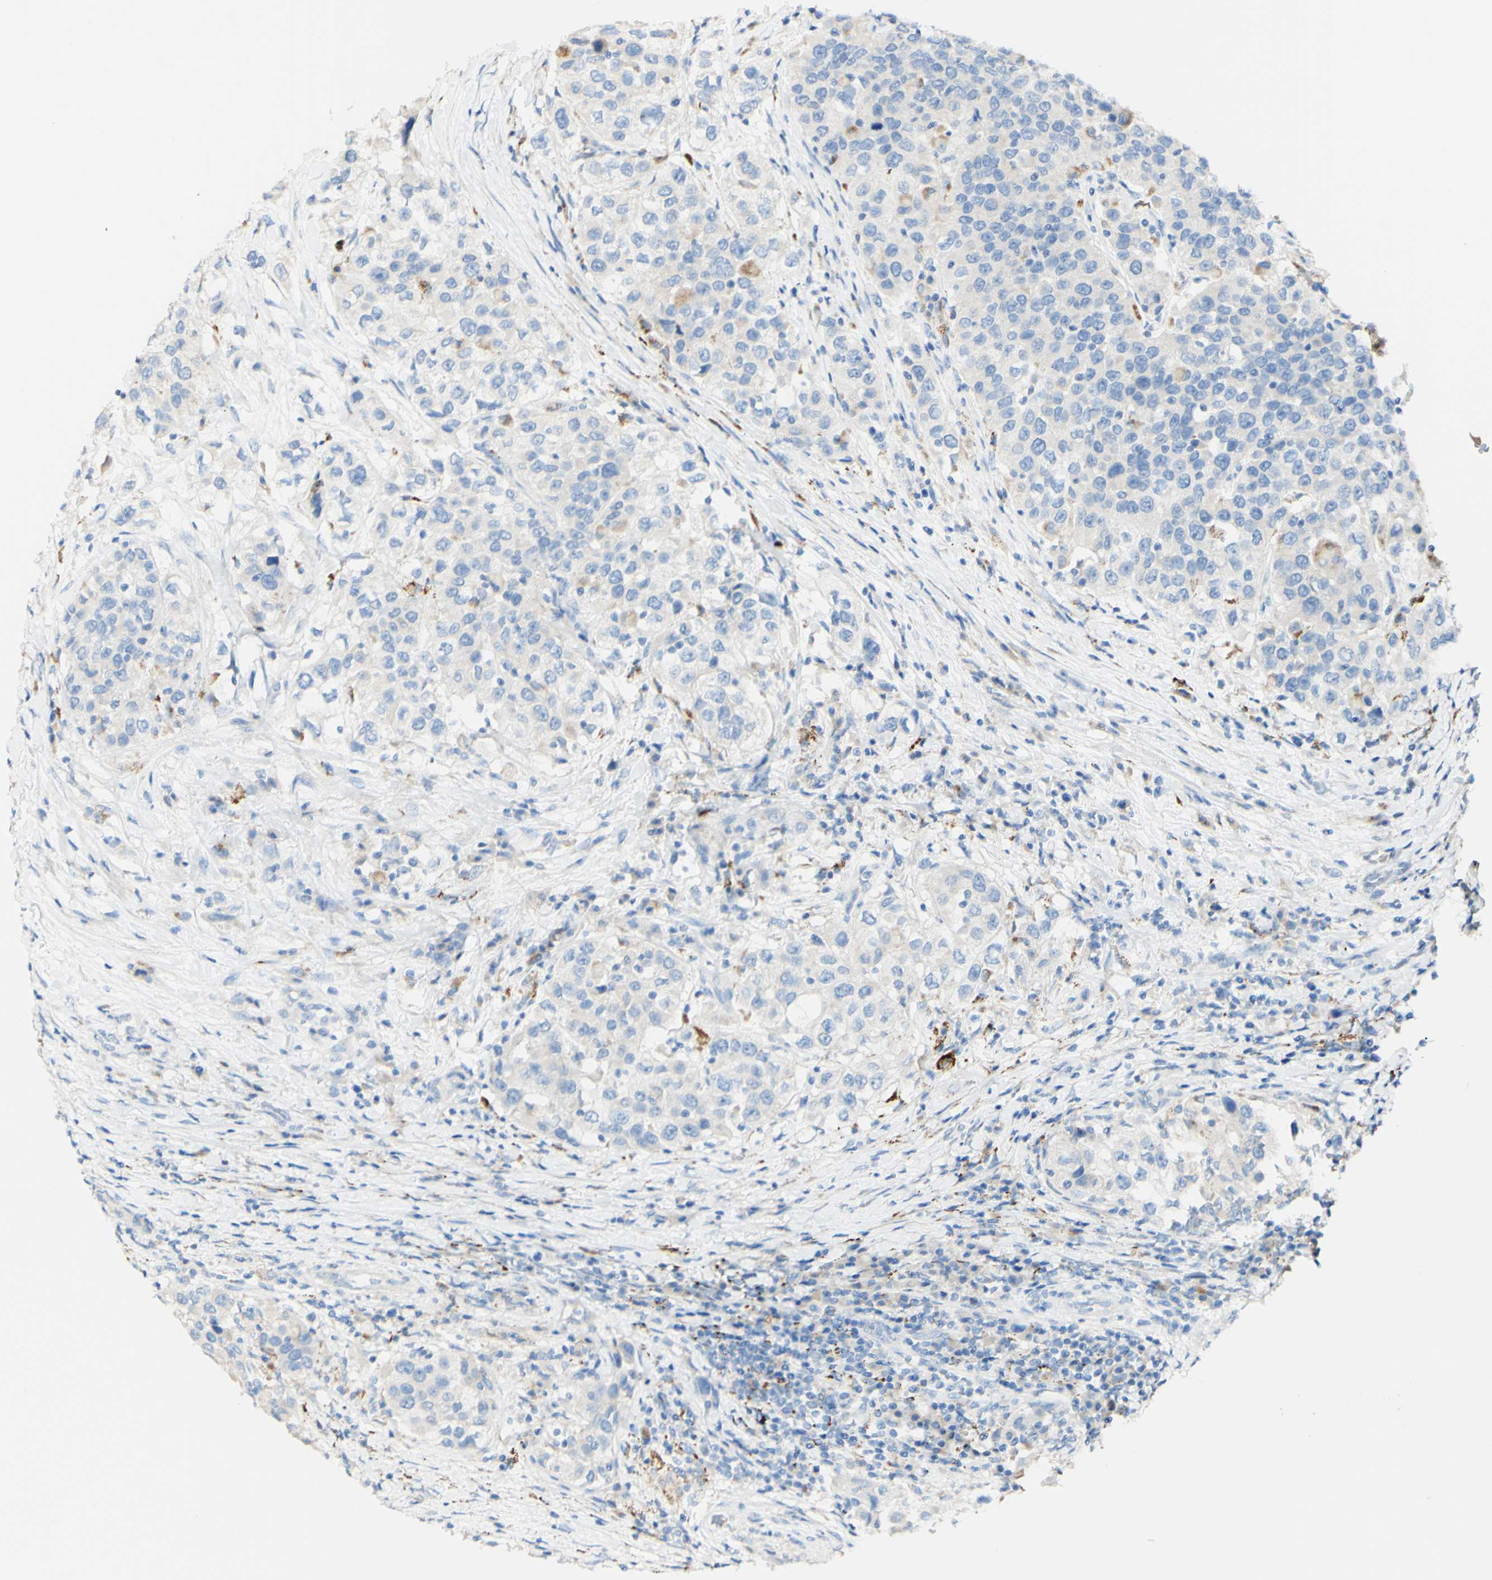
{"staining": {"intensity": "weak", "quantity": "<25%", "location": "cytoplasmic/membranous"}, "tissue": "urothelial cancer", "cell_type": "Tumor cells", "image_type": "cancer", "snomed": [{"axis": "morphology", "description": "Urothelial carcinoma, High grade"}, {"axis": "topography", "description": "Urinary bladder"}], "caption": "Protein analysis of urothelial cancer reveals no significant expression in tumor cells. (IHC, brightfield microscopy, high magnification).", "gene": "FGF4", "patient": {"sex": "female", "age": 80}}